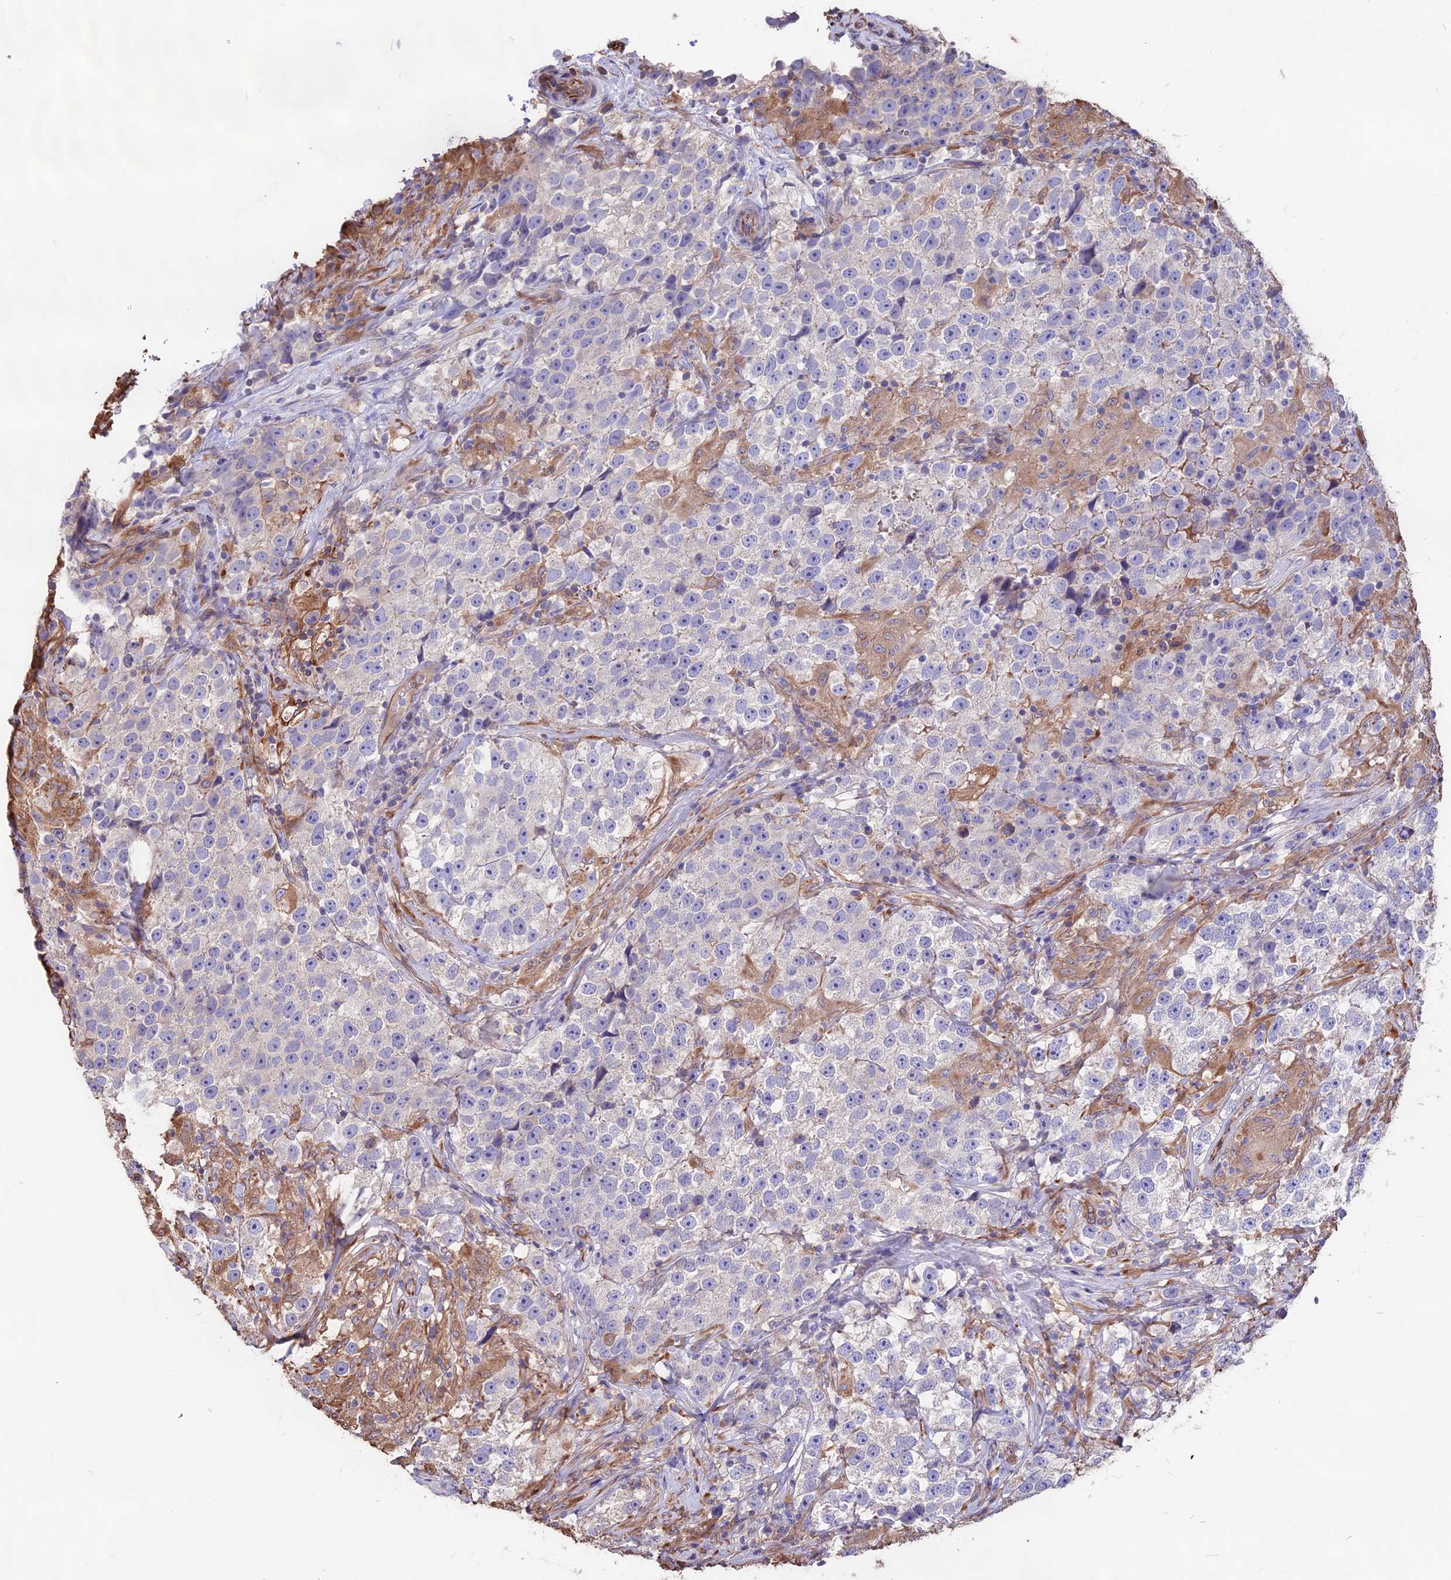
{"staining": {"intensity": "negative", "quantity": "none", "location": "none"}, "tissue": "testis cancer", "cell_type": "Tumor cells", "image_type": "cancer", "snomed": [{"axis": "morphology", "description": "Seminoma, NOS"}, {"axis": "topography", "description": "Testis"}], "caption": "The IHC micrograph has no significant staining in tumor cells of testis cancer (seminoma) tissue. (Brightfield microscopy of DAB (3,3'-diaminobenzidine) immunohistochemistry (IHC) at high magnification).", "gene": "SEH1L", "patient": {"sex": "male", "age": 46}}